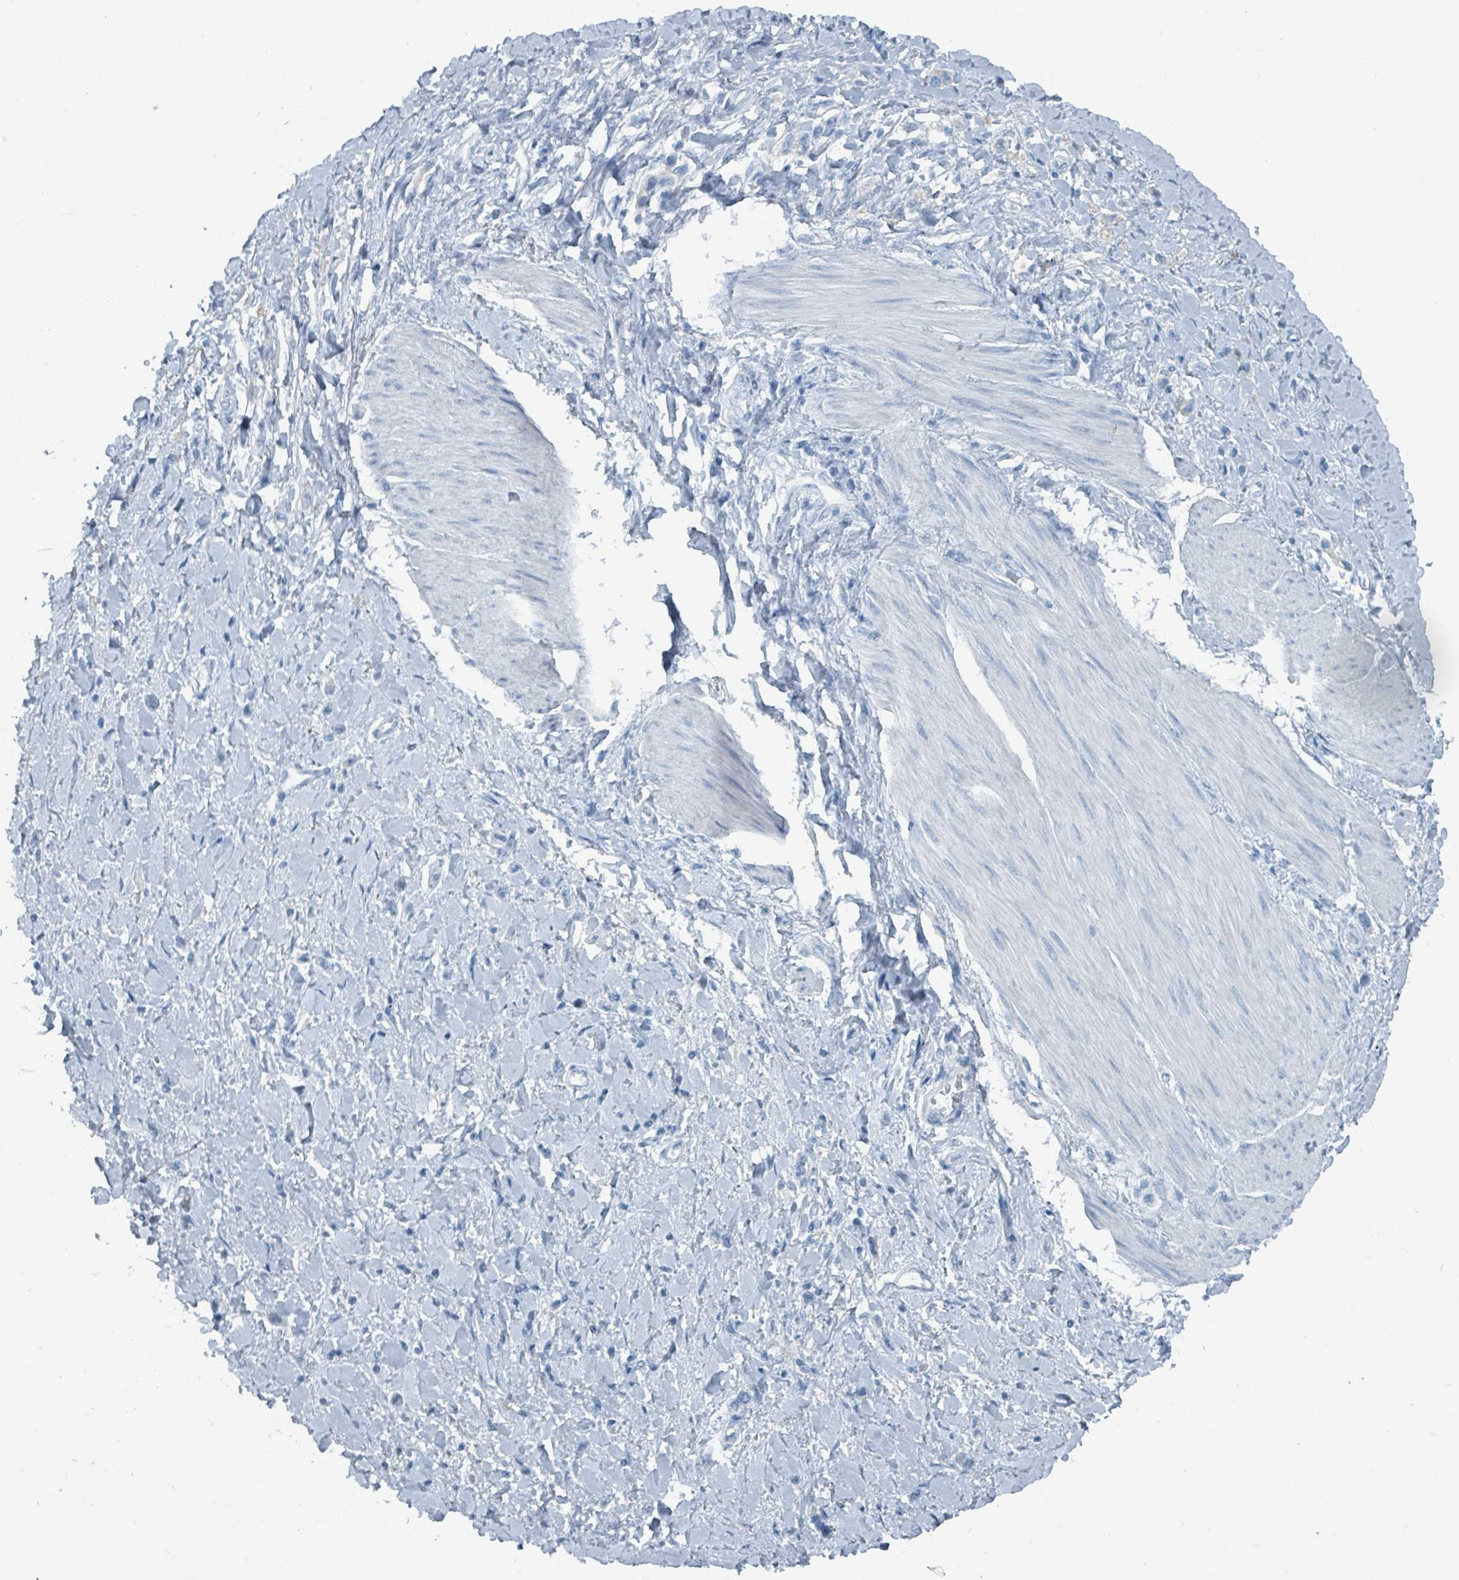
{"staining": {"intensity": "negative", "quantity": "none", "location": "none"}, "tissue": "stomach cancer", "cell_type": "Tumor cells", "image_type": "cancer", "snomed": [{"axis": "morphology", "description": "Adenocarcinoma, NOS"}, {"axis": "topography", "description": "Stomach"}], "caption": "Stomach cancer (adenocarcinoma) was stained to show a protein in brown. There is no significant positivity in tumor cells.", "gene": "GAMT", "patient": {"sex": "female", "age": 65}}